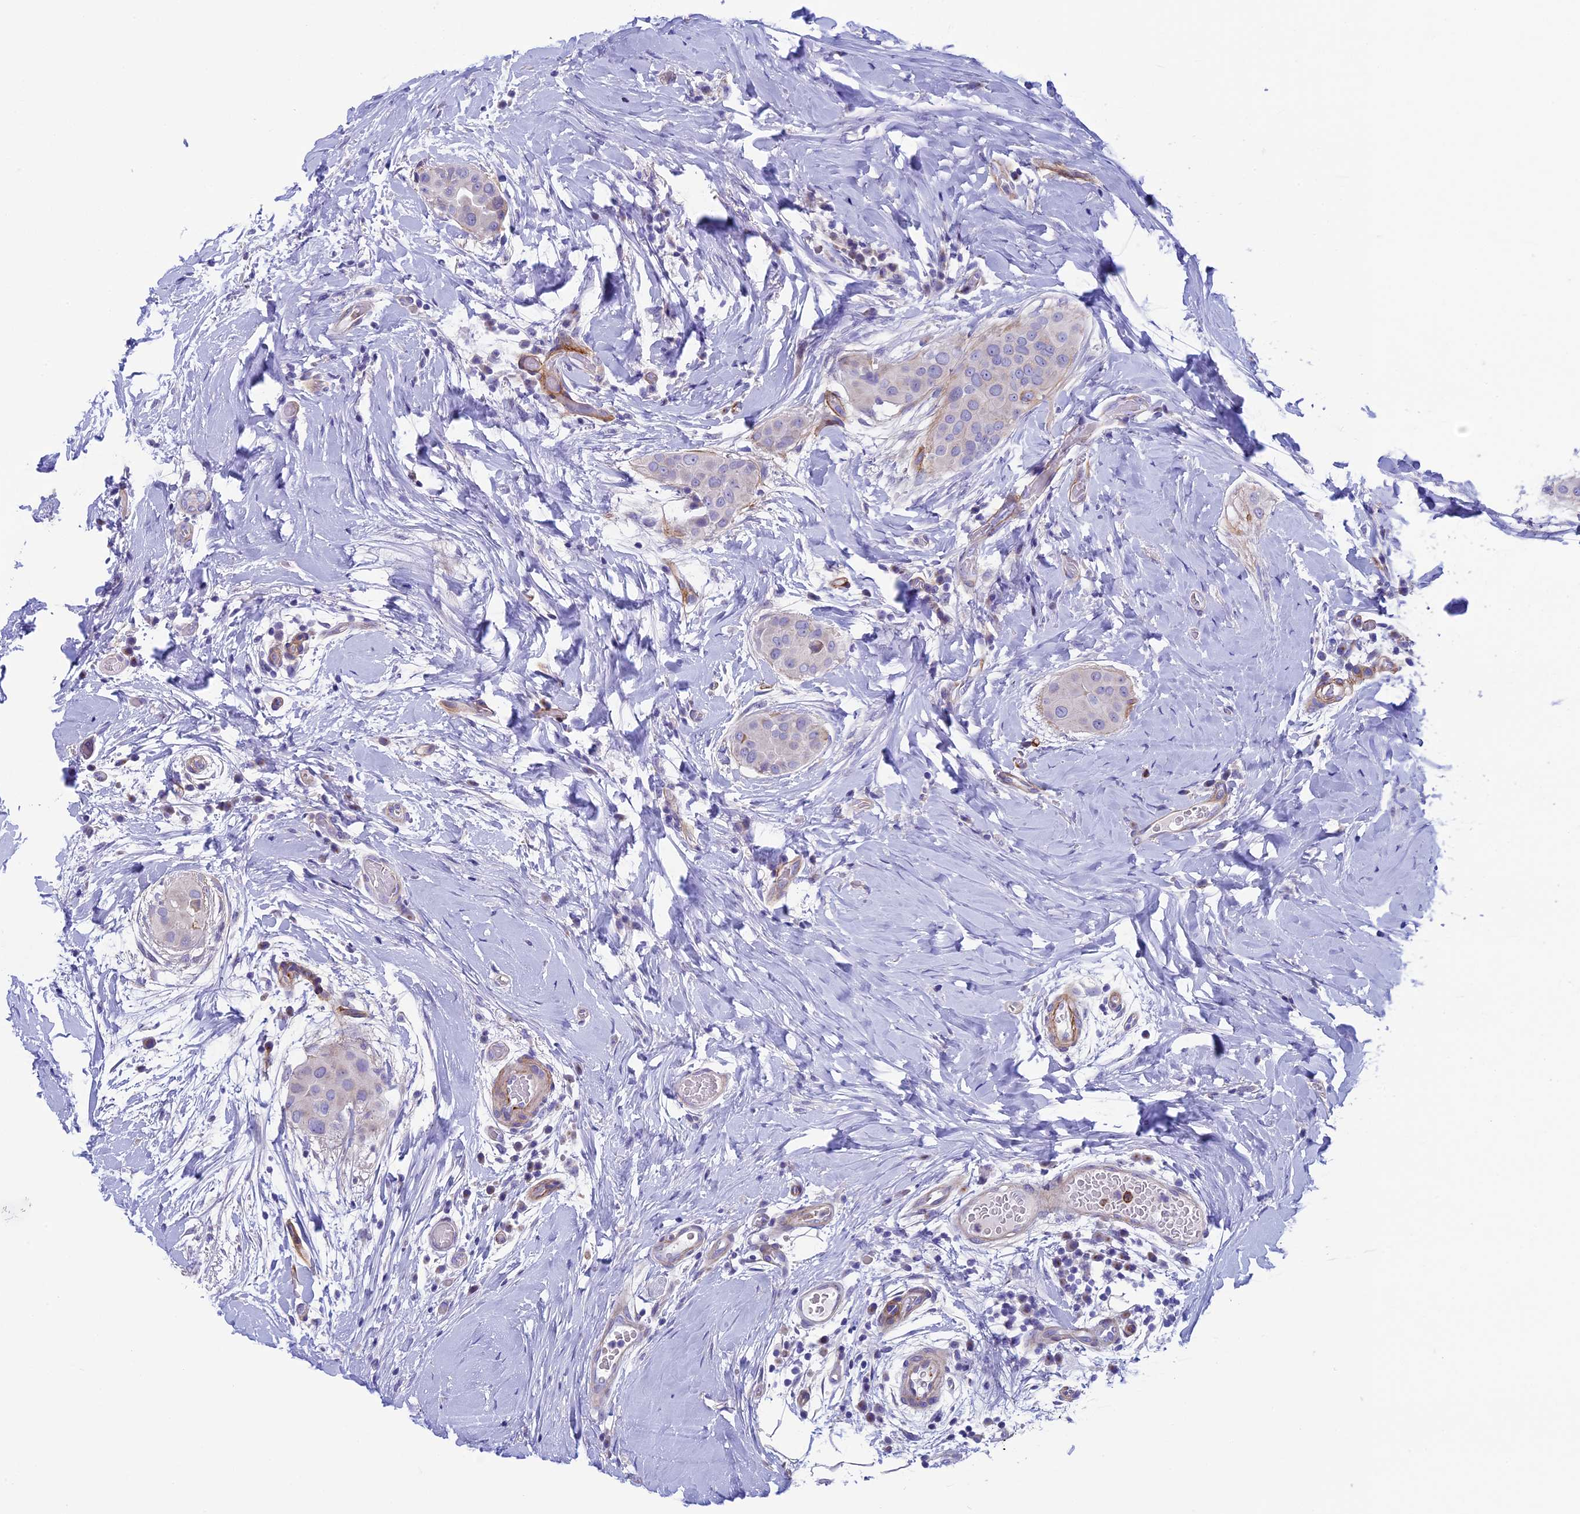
{"staining": {"intensity": "negative", "quantity": "none", "location": "none"}, "tissue": "thyroid cancer", "cell_type": "Tumor cells", "image_type": "cancer", "snomed": [{"axis": "morphology", "description": "Papillary adenocarcinoma, NOS"}, {"axis": "topography", "description": "Thyroid gland"}], "caption": "This is a photomicrograph of immunohistochemistry staining of thyroid cancer (papillary adenocarcinoma), which shows no positivity in tumor cells. Nuclei are stained in blue.", "gene": "LOXL1", "patient": {"sex": "male", "age": 33}}